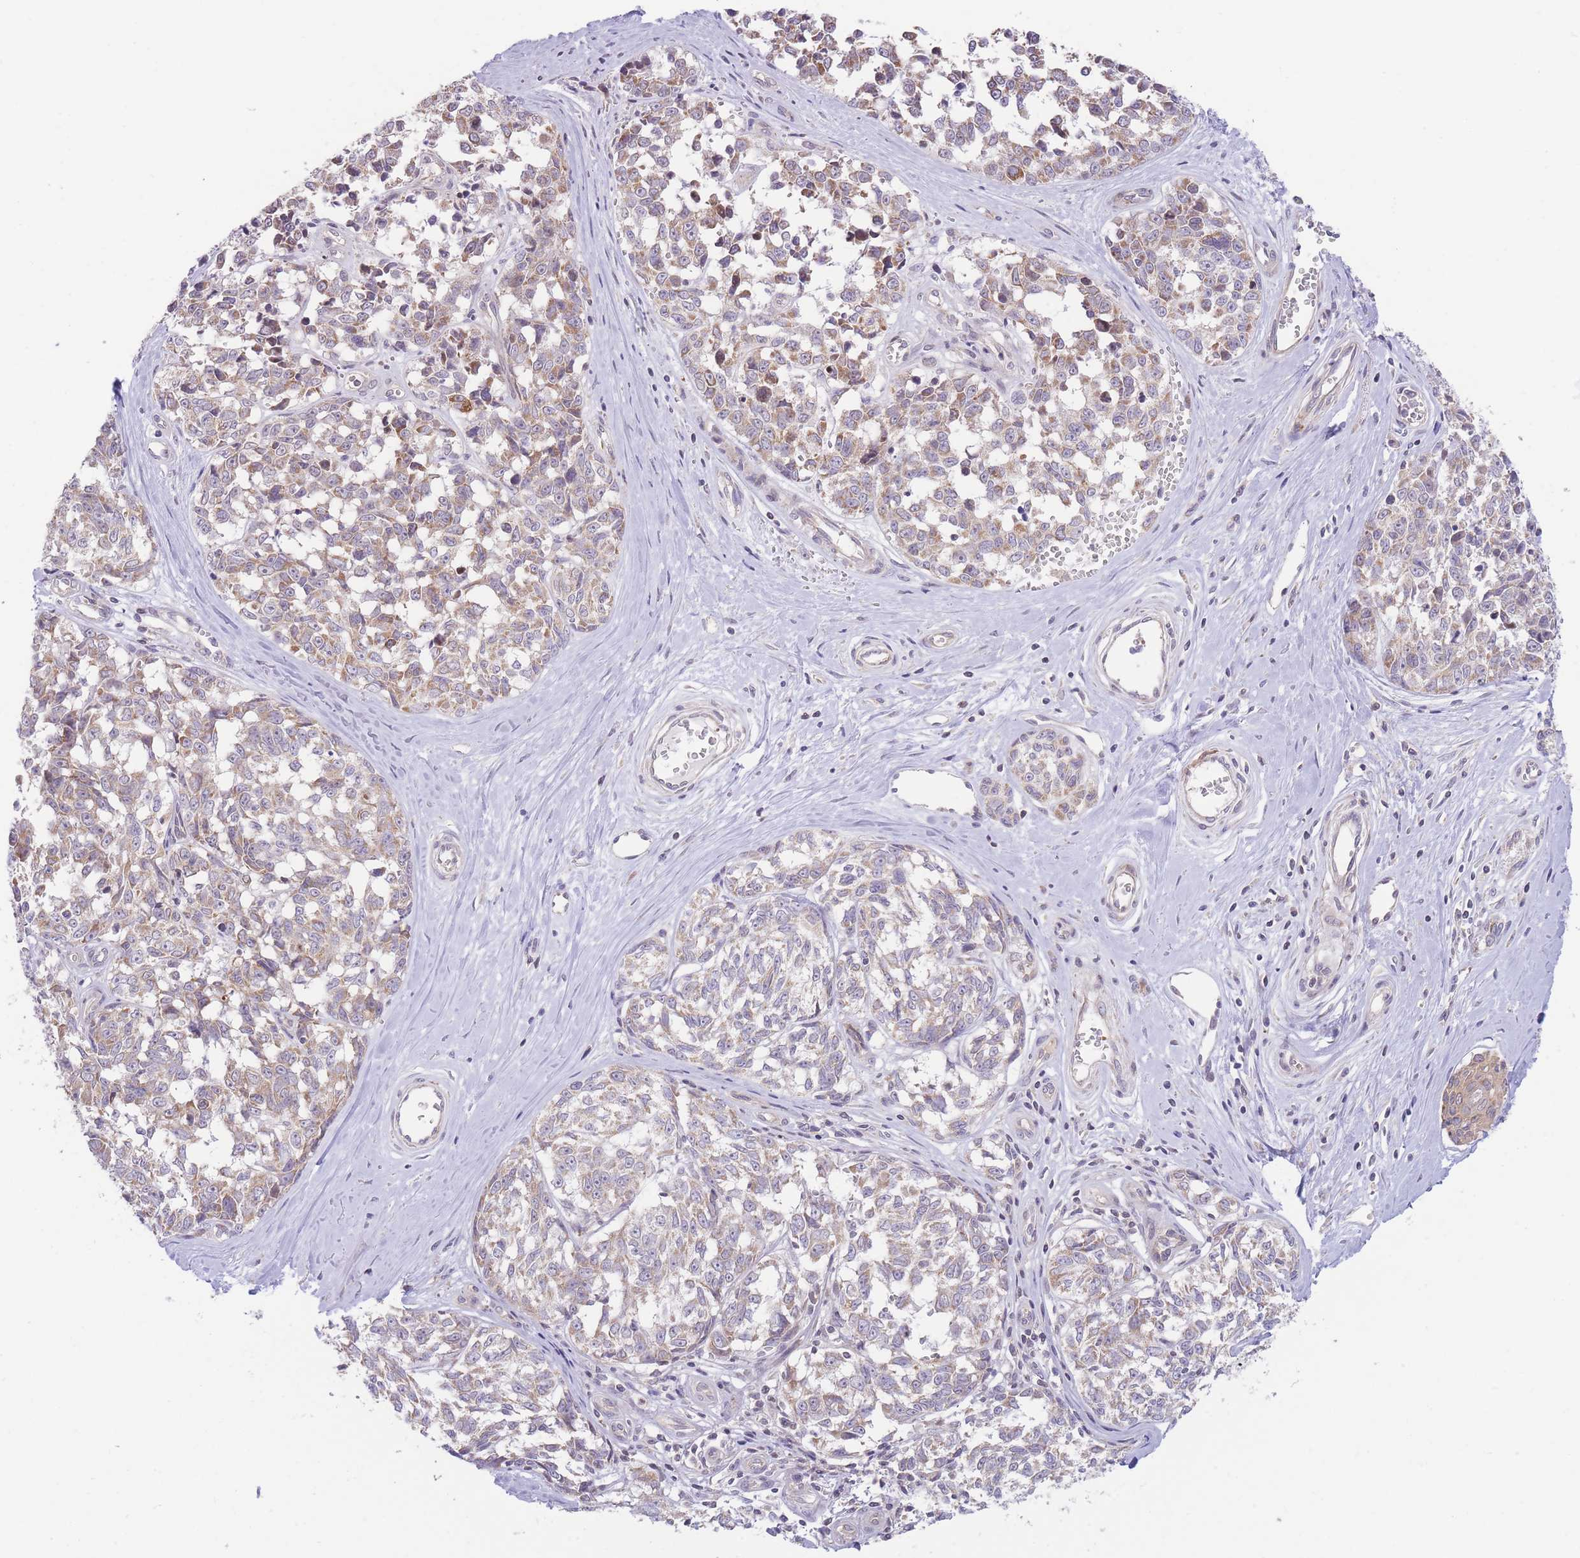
{"staining": {"intensity": "moderate", "quantity": "25%-75%", "location": "cytoplasmic/membranous"}, "tissue": "melanoma", "cell_type": "Tumor cells", "image_type": "cancer", "snomed": [{"axis": "morphology", "description": "Normal tissue, NOS"}, {"axis": "morphology", "description": "Malignant melanoma, NOS"}, {"axis": "topography", "description": "Skin"}], "caption": "A brown stain shows moderate cytoplasmic/membranous positivity of a protein in melanoma tumor cells. The protein of interest is shown in brown color, while the nuclei are stained blue.", "gene": "BOLA2B", "patient": {"sex": "female", "age": 64}}